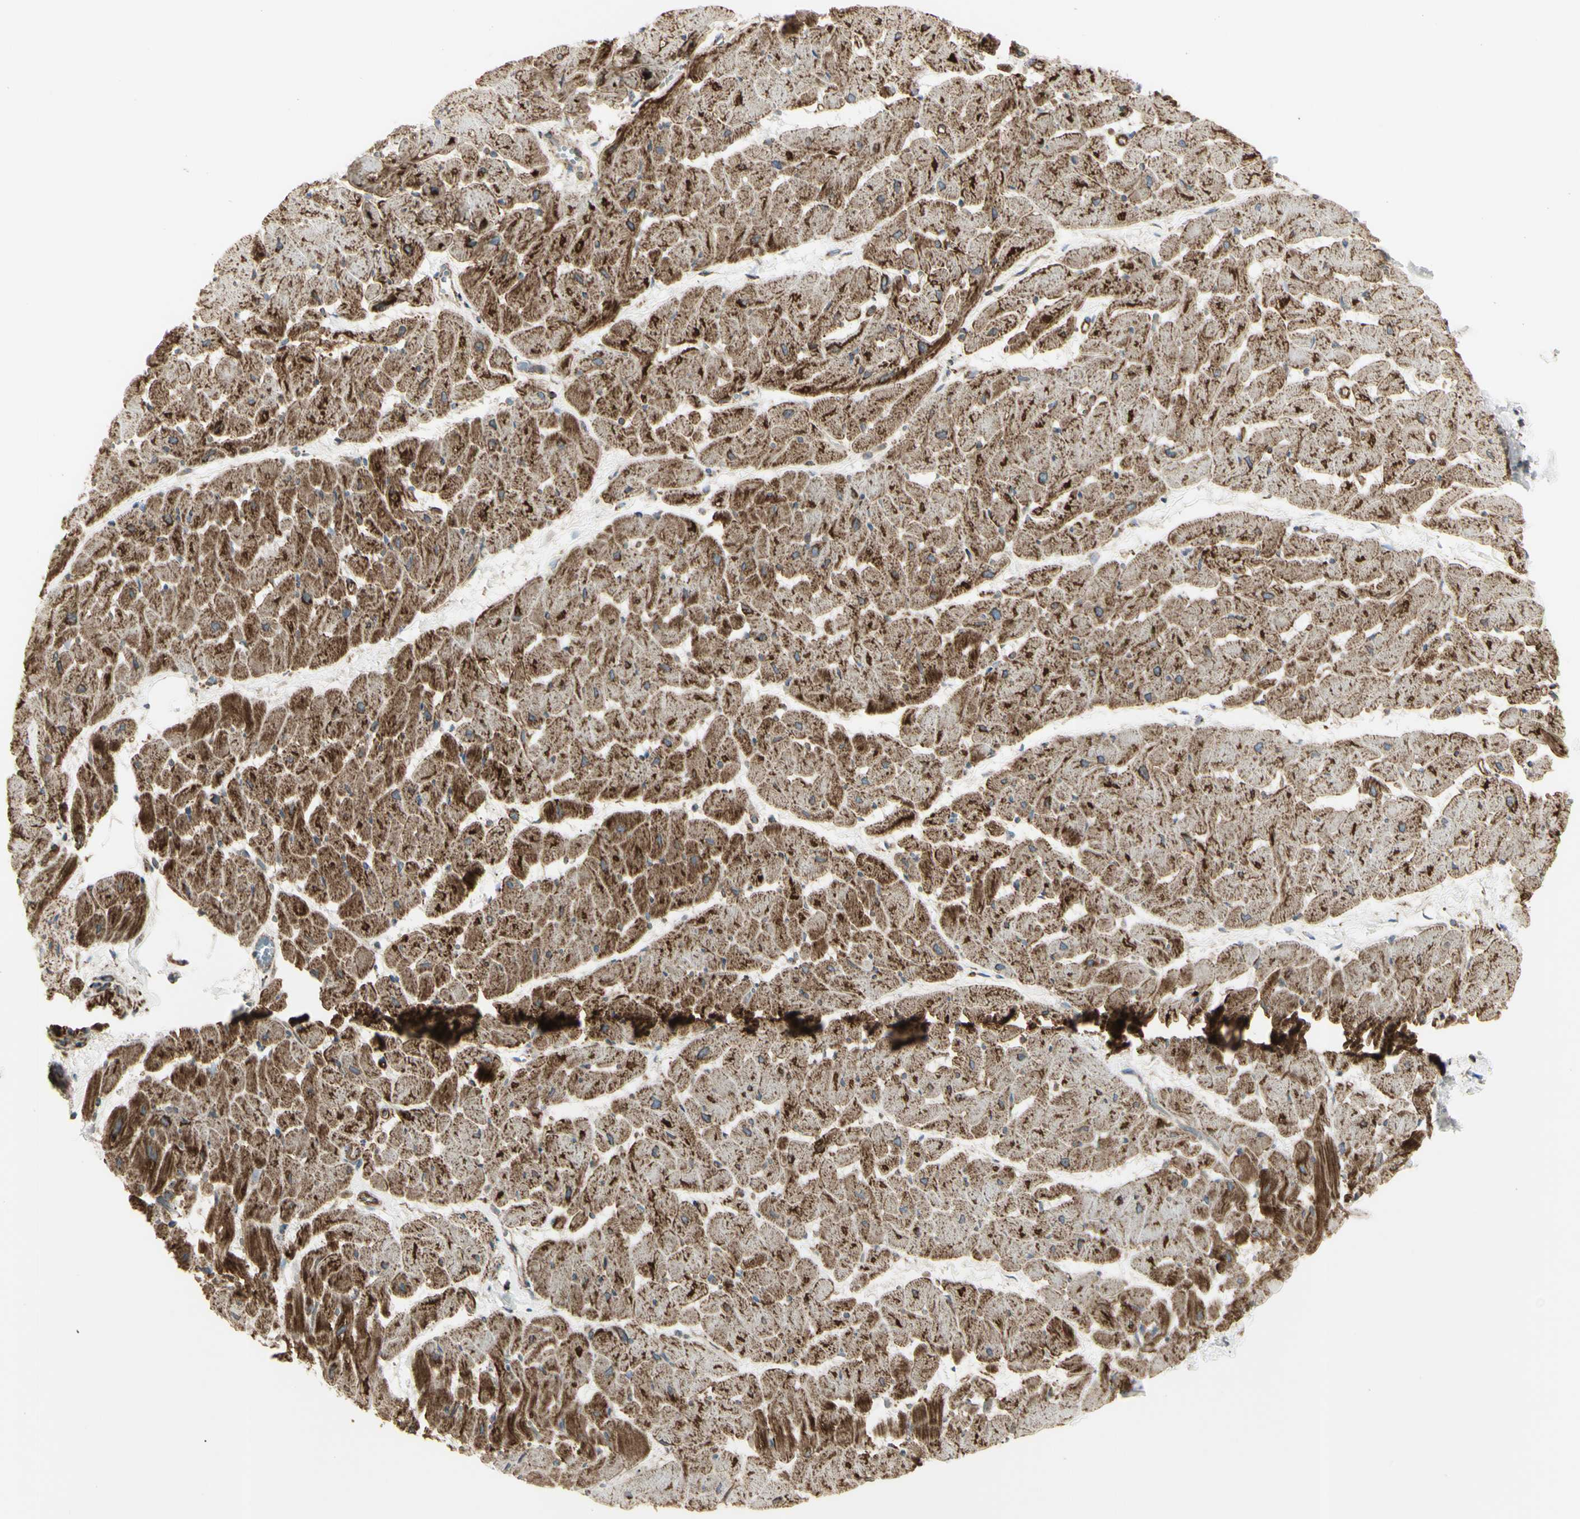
{"staining": {"intensity": "strong", "quantity": ">75%", "location": "cytoplasmic/membranous"}, "tissue": "heart muscle", "cell_type": "Cardiomyocytes", "image_type": "normal", "snomed": [{"axis": "morphology", "description": "Normal tissue, NOS"}, {"axis": "topography", "description": "Heart"}], "caption": "Immunohistochemistry (IHC) of benign heart muscle exhibits high levels of strong cytoplasmic/membranous positivity in about >75% of cardiomyocytes. (Brightfield microscopy of DAB IHC at high magnification).", "gene": "CYB5R1", "patient": {"sex": "female", "age": 19}}